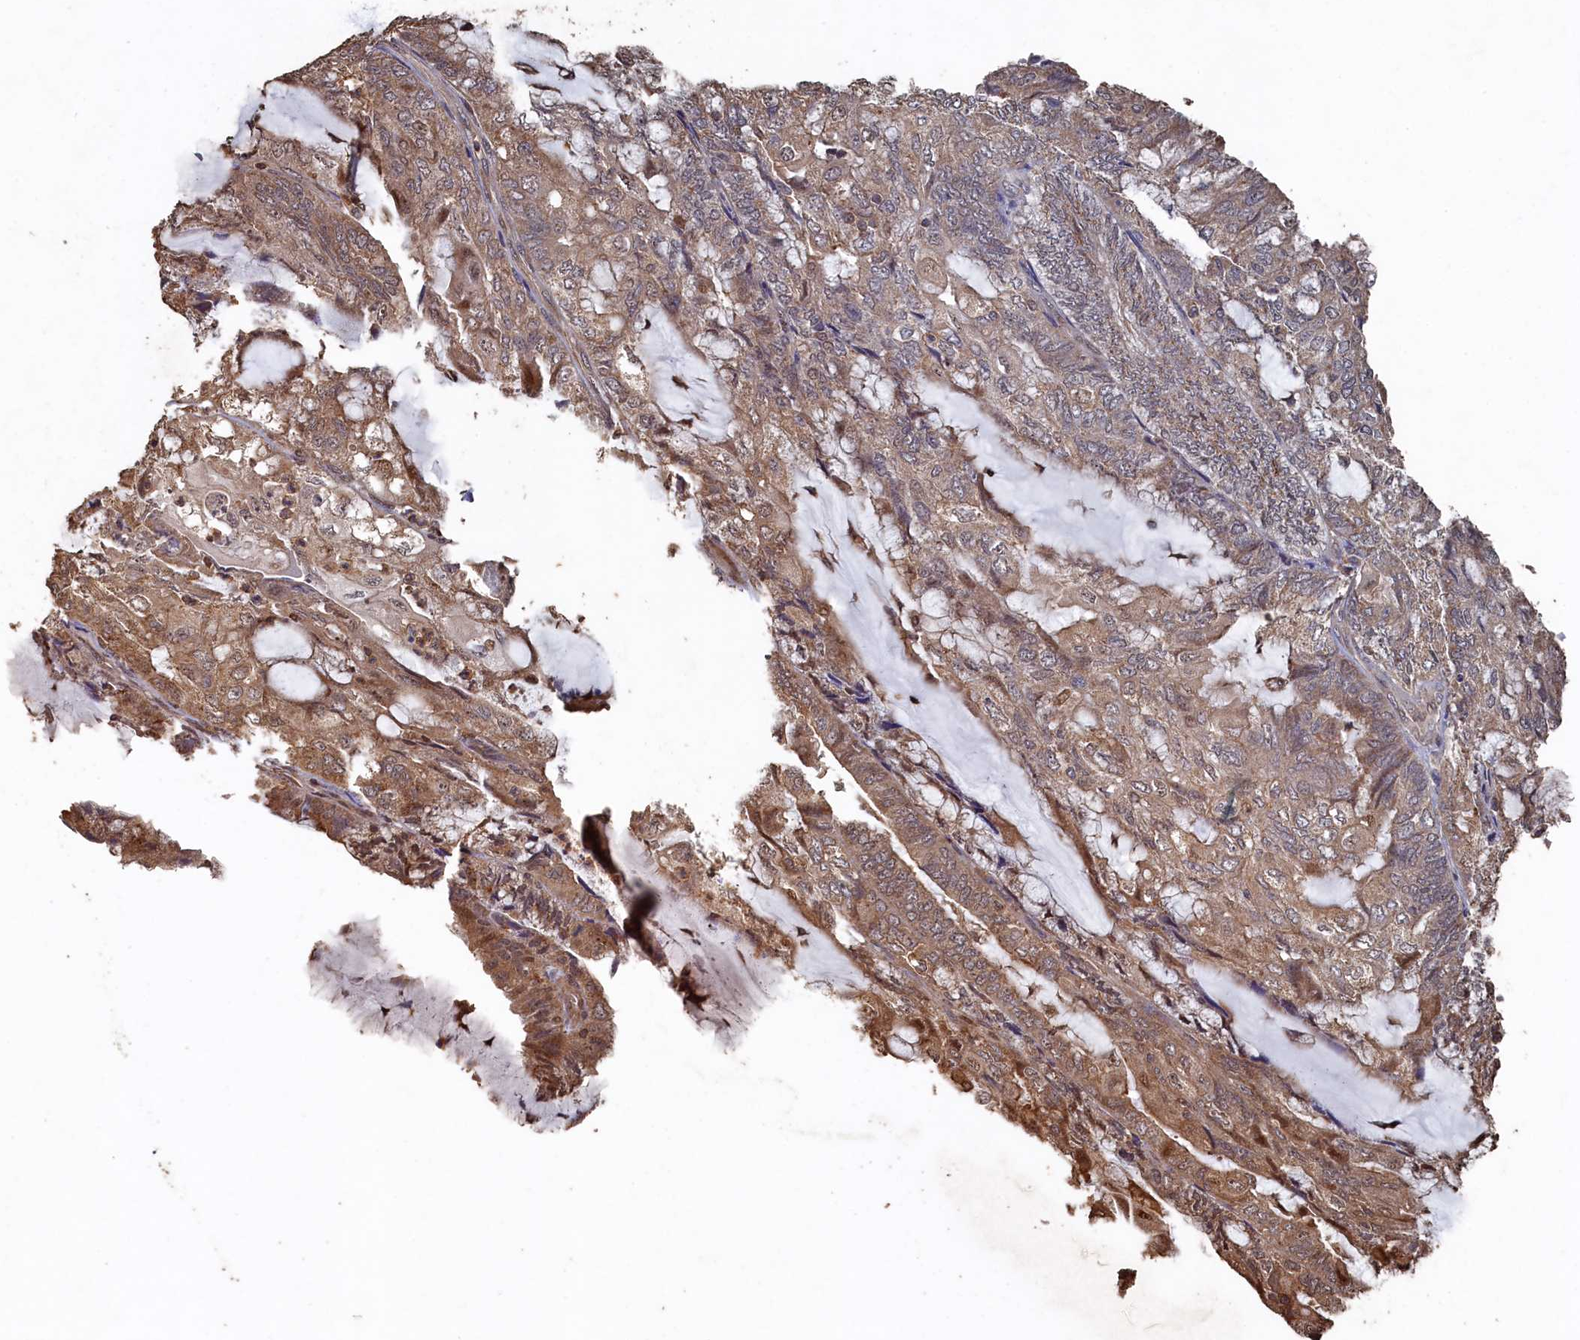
{"staining": {"intensity": "weak", "quantity": ">75%", "location": "cytoplasmic/membranous"}, "tissue": "endometrial cancer", "cell_type": "Tumor cells", "image_type": "cancer", "snomed": [{"axis": "morphology", "description": "Adenocarcinoma, NOS"}, {"axis": "topography", "description": "Endometrium"}], "caption": "Approximately >75% of tumor cells in endometrial cancer (adenocarcinoma) exhibit weak cytoplasmic/membranous protein staining as visualized by brown immunohistochemical staining.", "gene": "PIGN", "patient": {"sex": "female", "age": 81}}